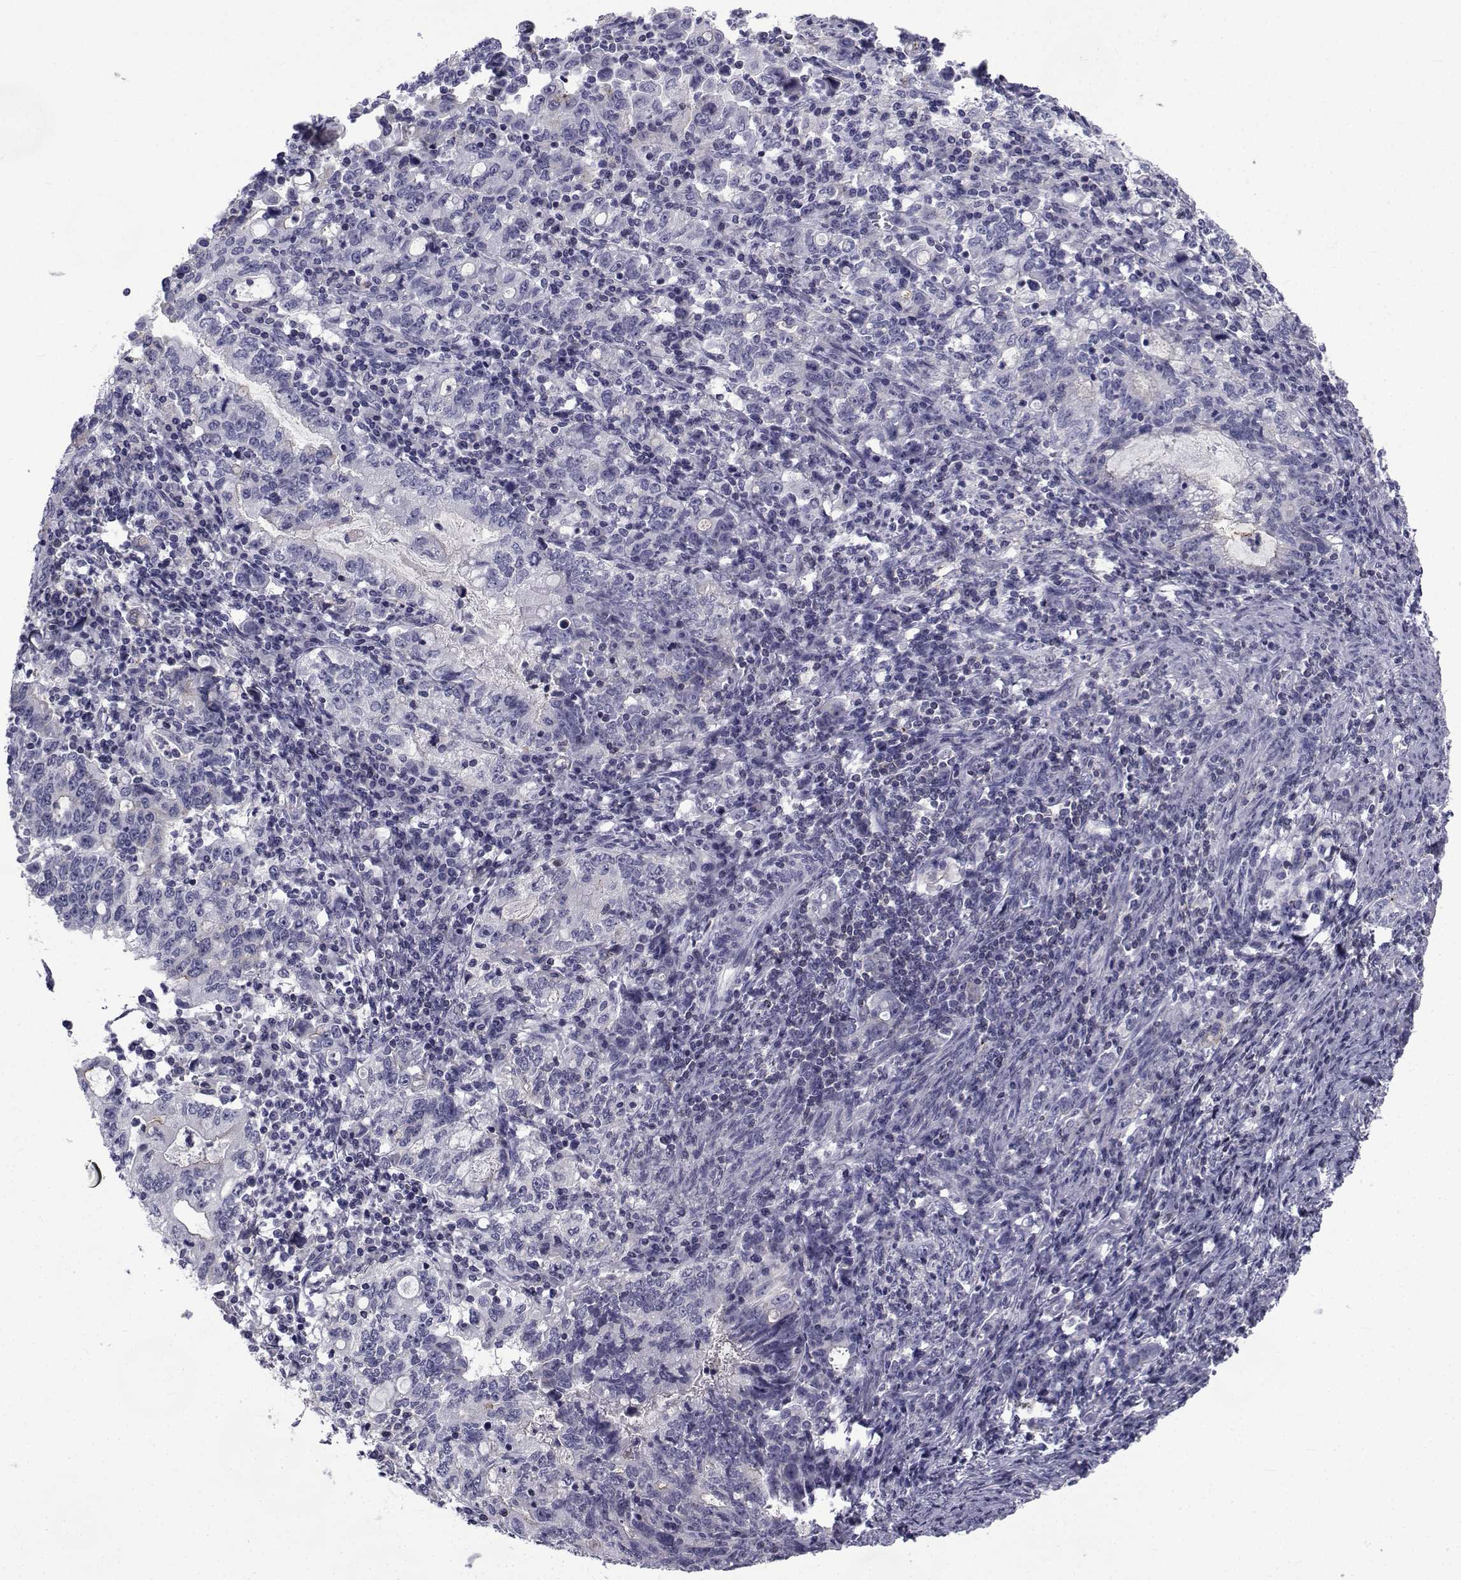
{"staining": {"intensity": "negative", "quantity": "none", "location": "none"}, "tissue": "stomach cancer", "cell_type": "Tumor cells", "image_type": "cancer", "snomed": [{"axis": "morphology", "description": "Adenocarcinoma, NOS"}, {"axis": "topography", "description": "Stomach, lower"}], "caption": "Image shows no significant protein positivity in tumor cells of stomach adenocarcinoma.", "gene": "PDE6H", "patient": {"sex": "female", "age": 72}}